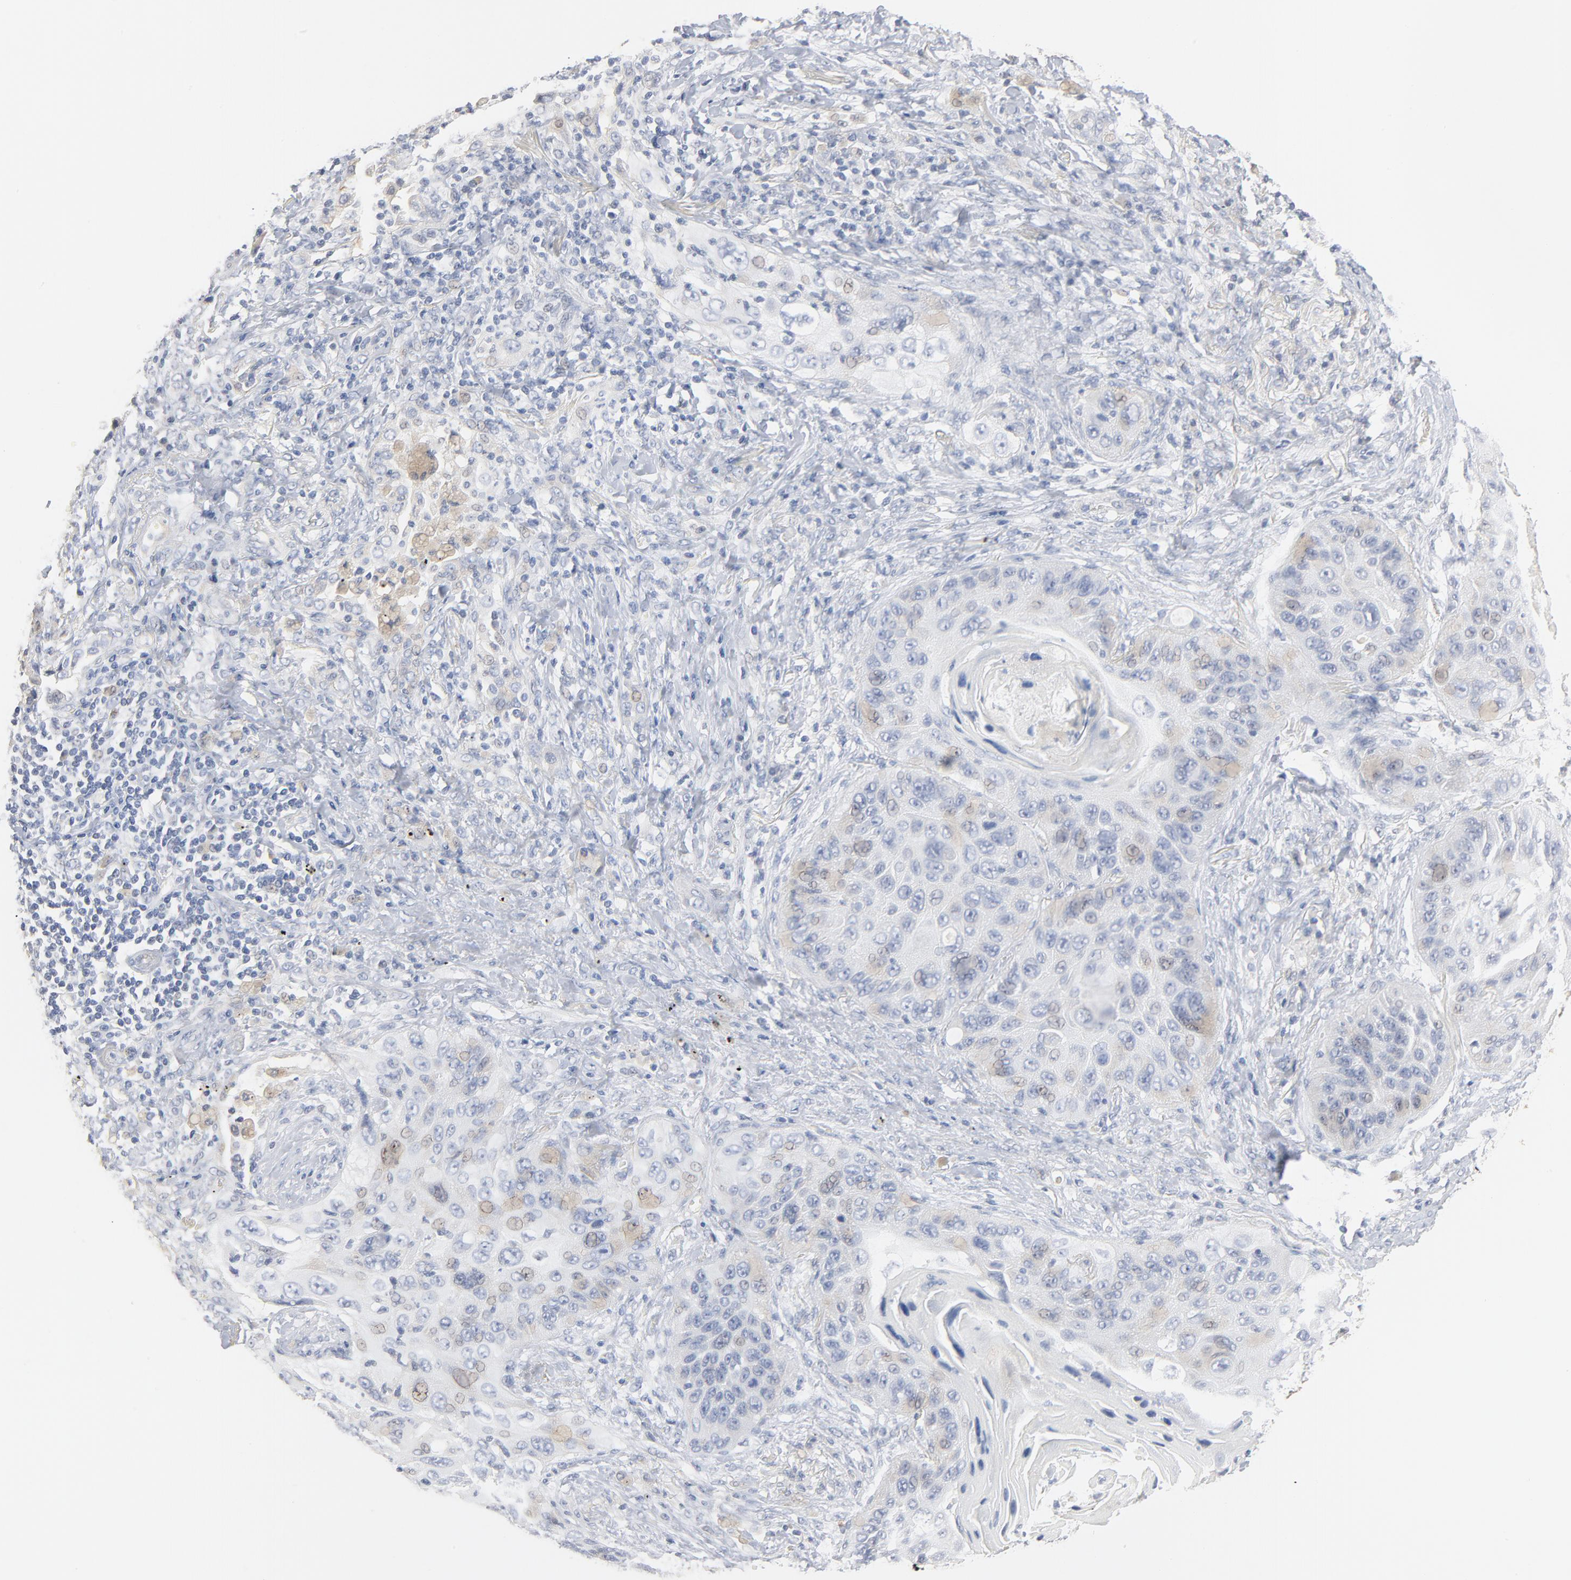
{"staining": {"intensity": "weak", "quantity": "<25%", "location": "cytoplasmic/membranous"}, "tissue": "lung cancer", "cell_type": "Tumor cells", "image_type": "cancer", "snomed": [{"axis": "morphology", "description": "Squamous cell carcinoma, NOS"}, {"axis": "topography", "description": "Lung"}], "caption": "The photomicrograph exhibits no staining of tumor cells in lung squamous cell carcinoma. Brightfield microscopy of immunohistochemistry stained with DAB (brown) and hematoxylin (blue), captured at high magnification.", "gene": "EPCAM", "patient": {"sex": "female", "age": 67}}